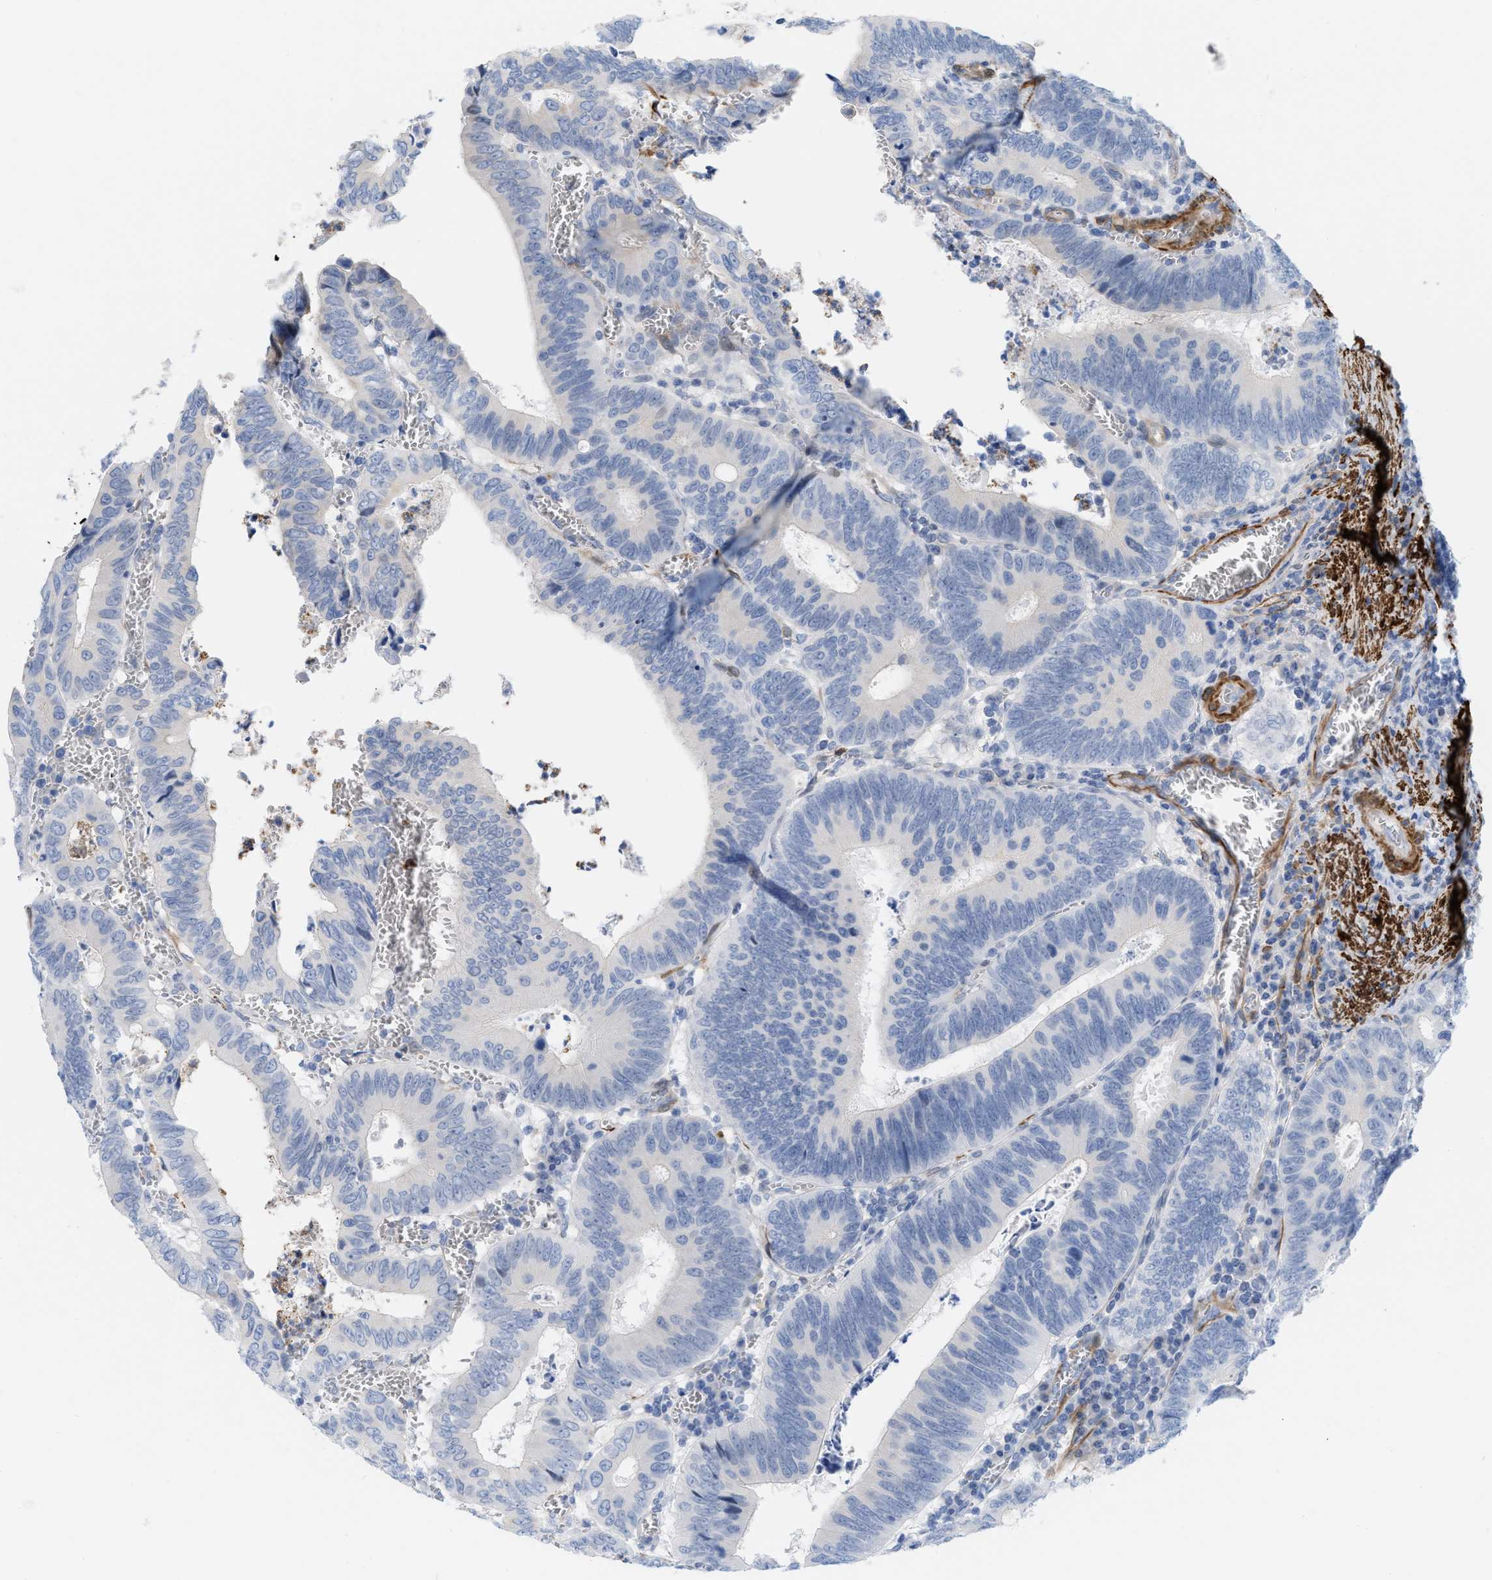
{"staining": {"intensity": "negative", "quantity": "none", "location": "none"}, "tissue": "colorectal cancer", "cell_type": "Tumor cells", "image_type": "cancer", "snomed": [{"axis": "morphology", "description": "Inflammation, NOS"}, {"axis": "morphology", "description": "Adenocarcinoma, NOS"}, {"axis": "topography", "description": "Colon"}], "caption": "There is no significant positivity in tumor cells of colorectal cancer.", "gene": "TAGLN", "patient": {"sex": "male", "age": 72}}